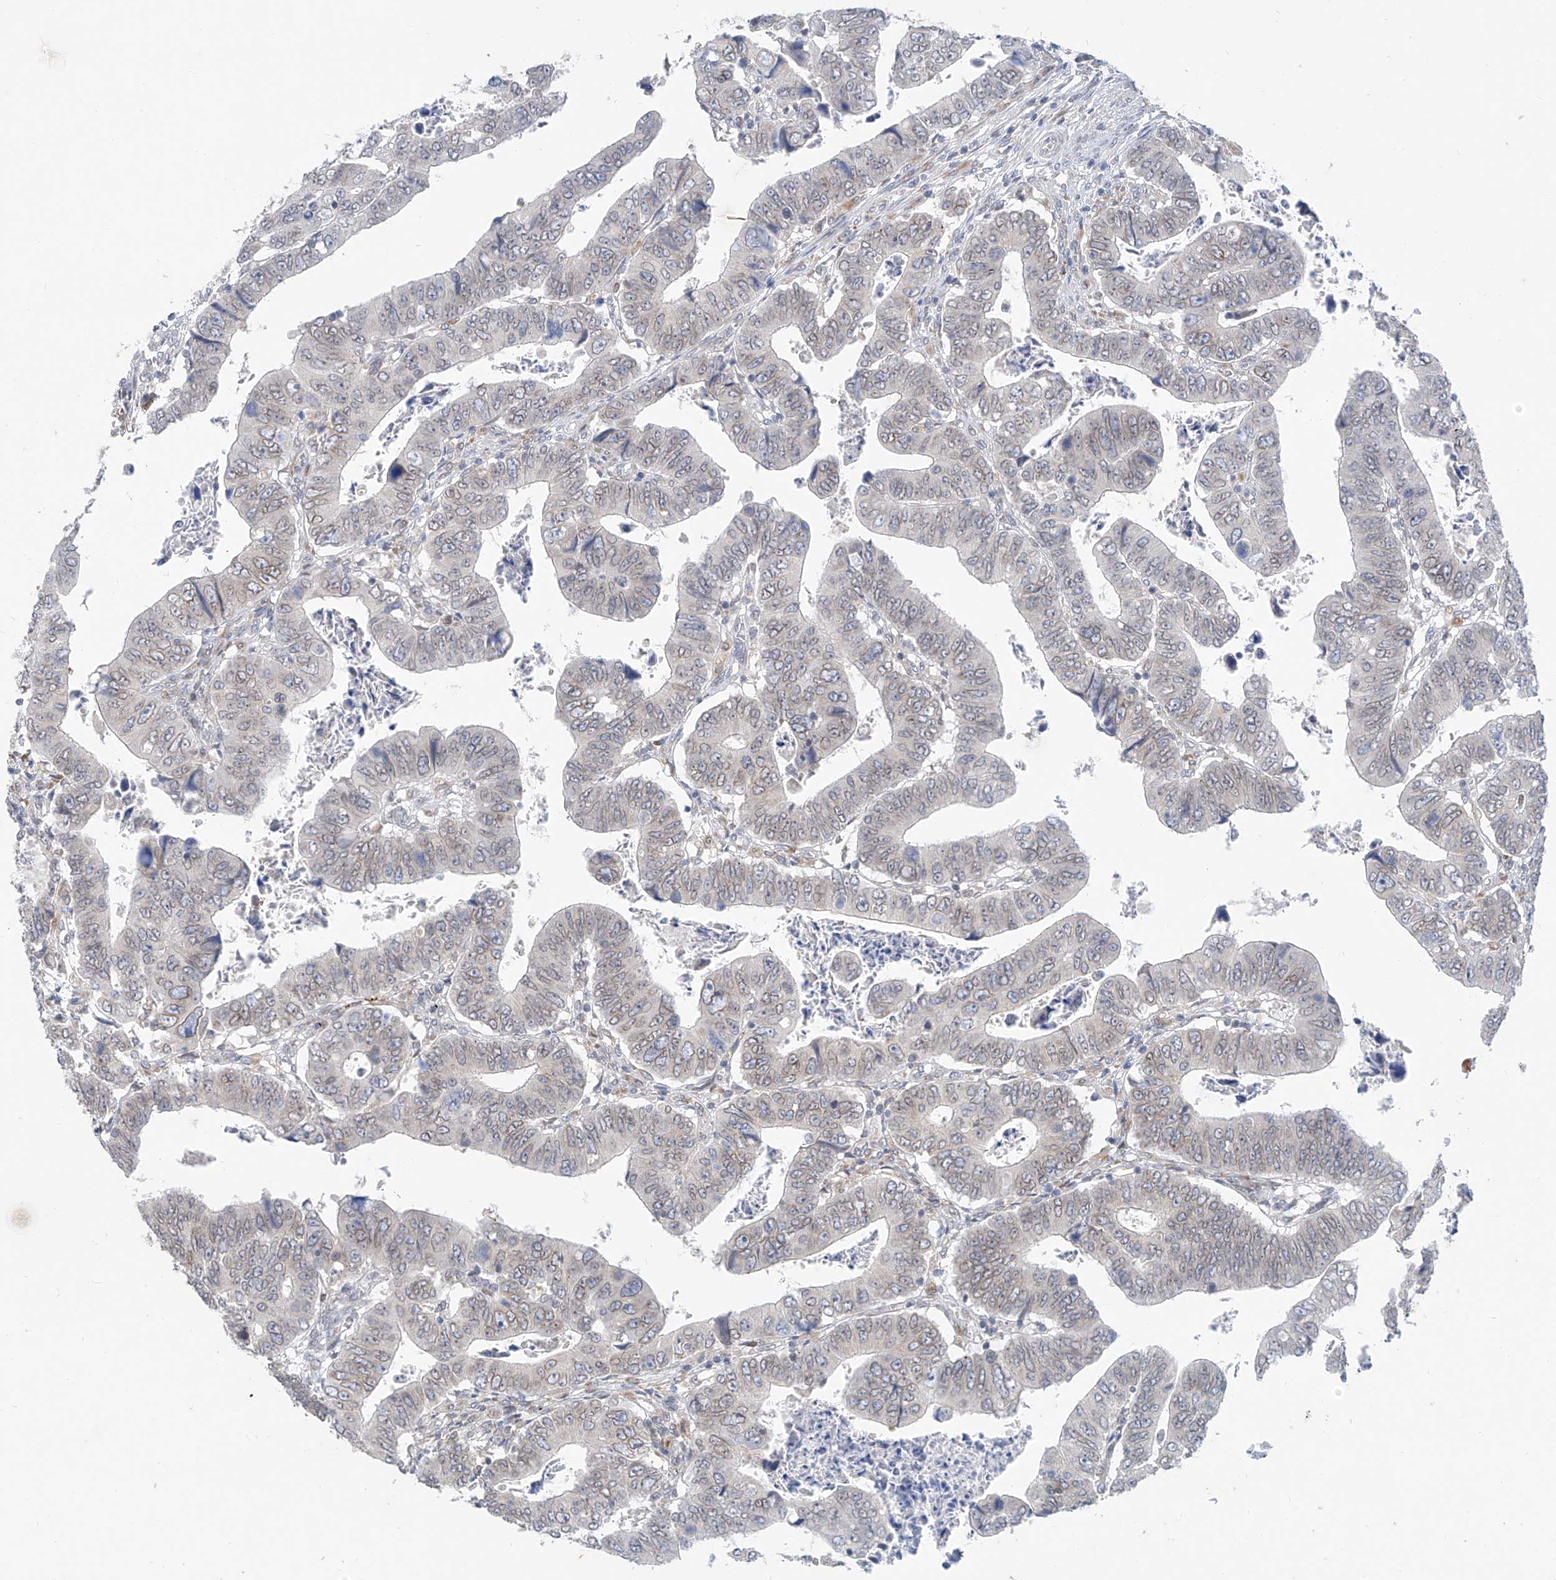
{"staining": {"intensity": "moderate", "quantity": "25%-75%", "location": "cytoplasmic/membranous"}, "tissue": "colorectal cancer", "cell_type": "Tumor cells", "image_type": "cancer", "snomed": [{"axis": "morphology", "description": "Normal tissue, NOS"}, {"axis": "morphology", "description": "Adenocarcinoma, NOS"}, {"axis": "topography", "description": "Rectum"}], "caption": "This is a photomicrograph of immunohistochemistry staining of adenocarcinoma (colorectal), which shows moderate positivity in the cytoplasmic/membranous of tumor cells.", "gene": "KRTAP25-1", "patient": {"sex": "female", "age": 65}}